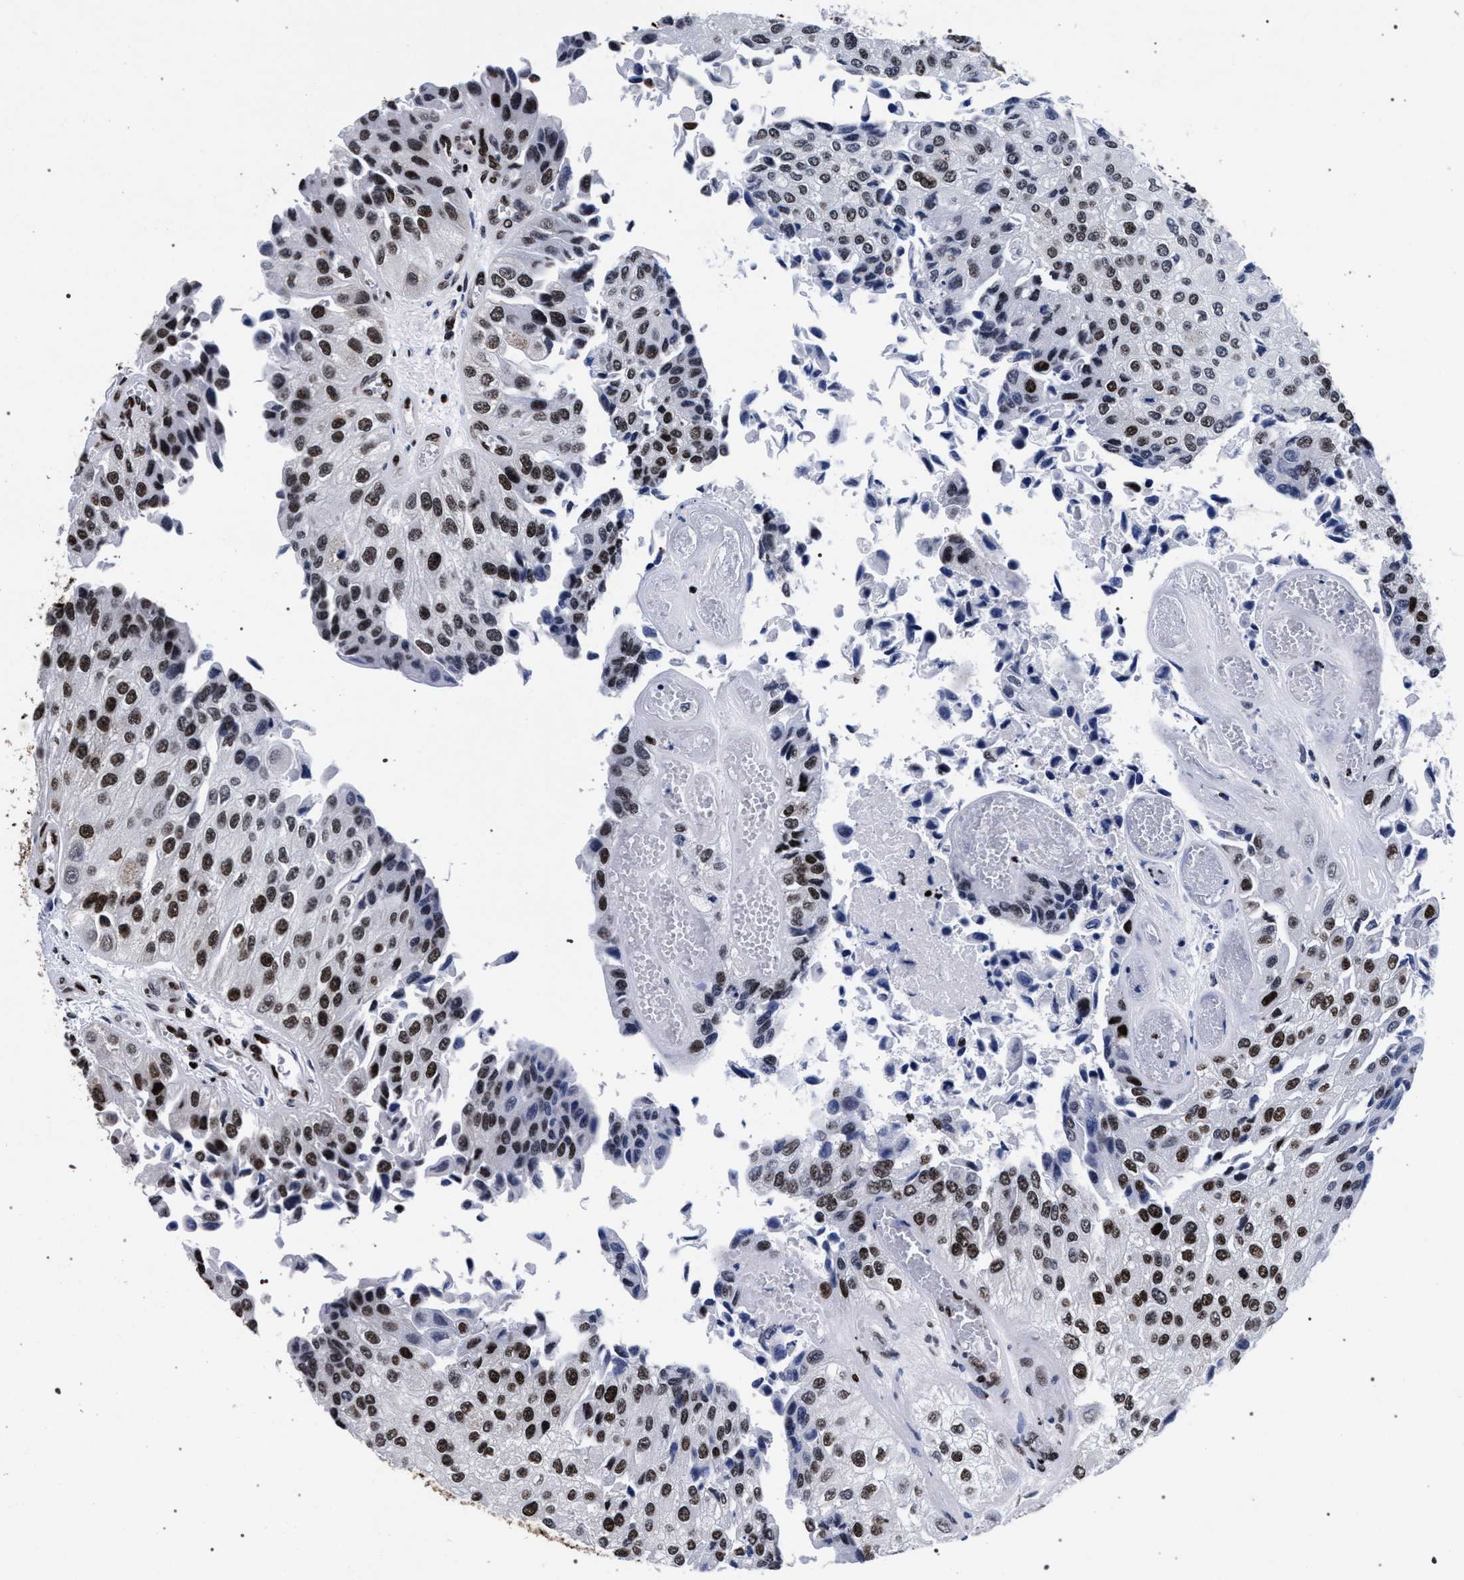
{"staining": {"intensity": "moderate", "quantity": ">75%", "location": "nuclear"}, "tissue": "urothelial cancer", "cell_type": "Tumor cells", "image_type": "cancer", "snomed": [{"axis": "morphology", "description": "Urothelial carcinoma, High grade"}, {"axis": "topography", "description": "Kidney"}, {"axis": "topography", "description": "Urinary bladder"}], "caption": "High-power microscopy captured an IHC image of urothelial cancer, revealing moderate nuclear expression in about >75% of tumor cells.", "gene": "HNRNPA1", "patient": {"sex": "male", "age": 77}}